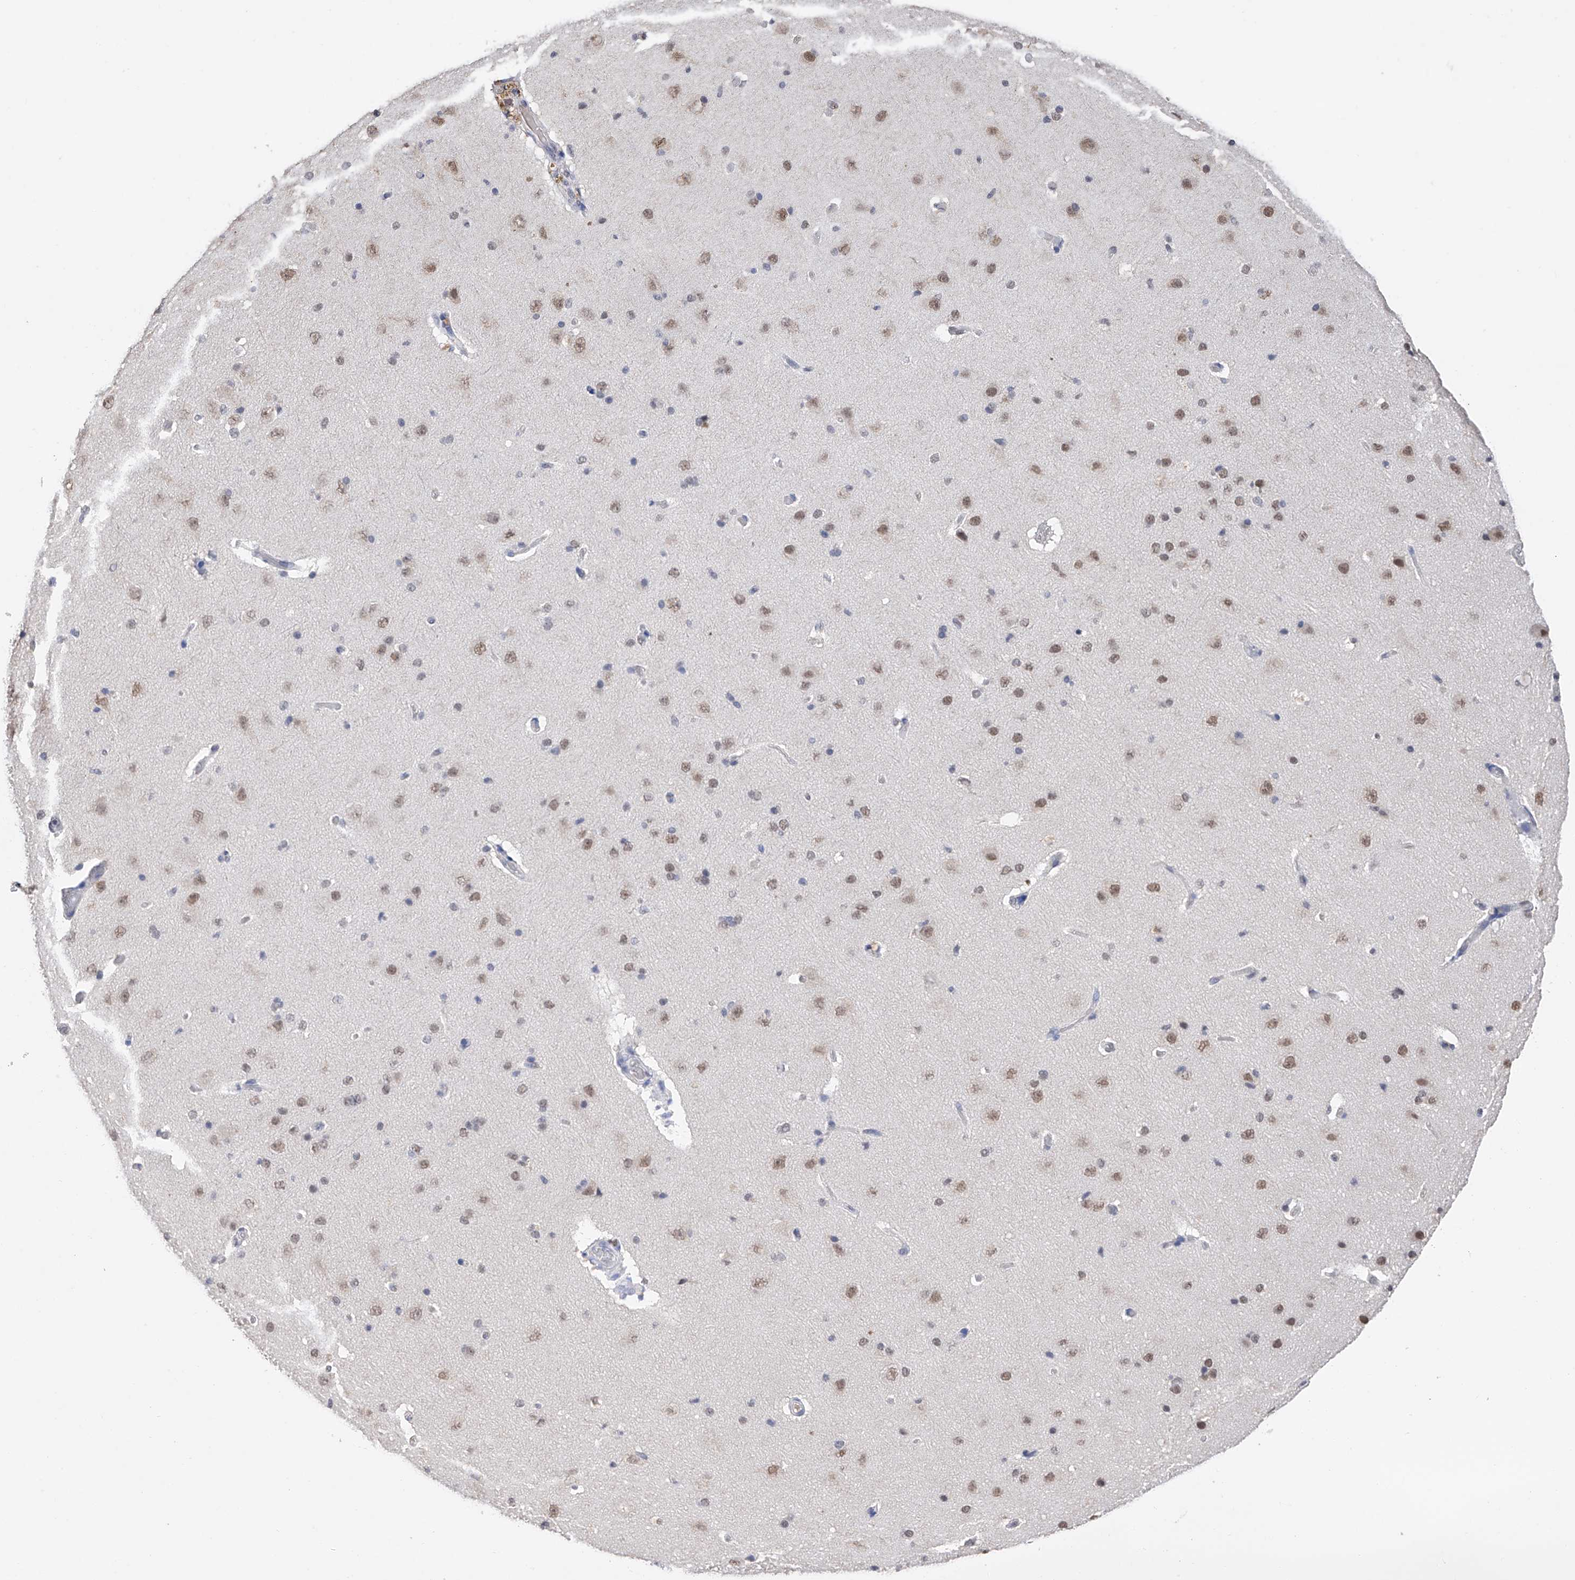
{"staining": {"intensity": "negative", "quantity": "none", "location": "none"}, "tissue": "cerebral cortex", "cell_type": "Endothelial cells", "image_type": "normal", "snomed": [{"axis": "morphology", "description": "Normal tissue, NOS"}, {"axis": "topography", "description": "Cerebral cortex"}], "caption": "The photomicrograph demonstrates no significant positivity in endothelial cells of cerebral cortex.", "gene": "DMAP1", "patient": {"sex": "male", "age": 34}}